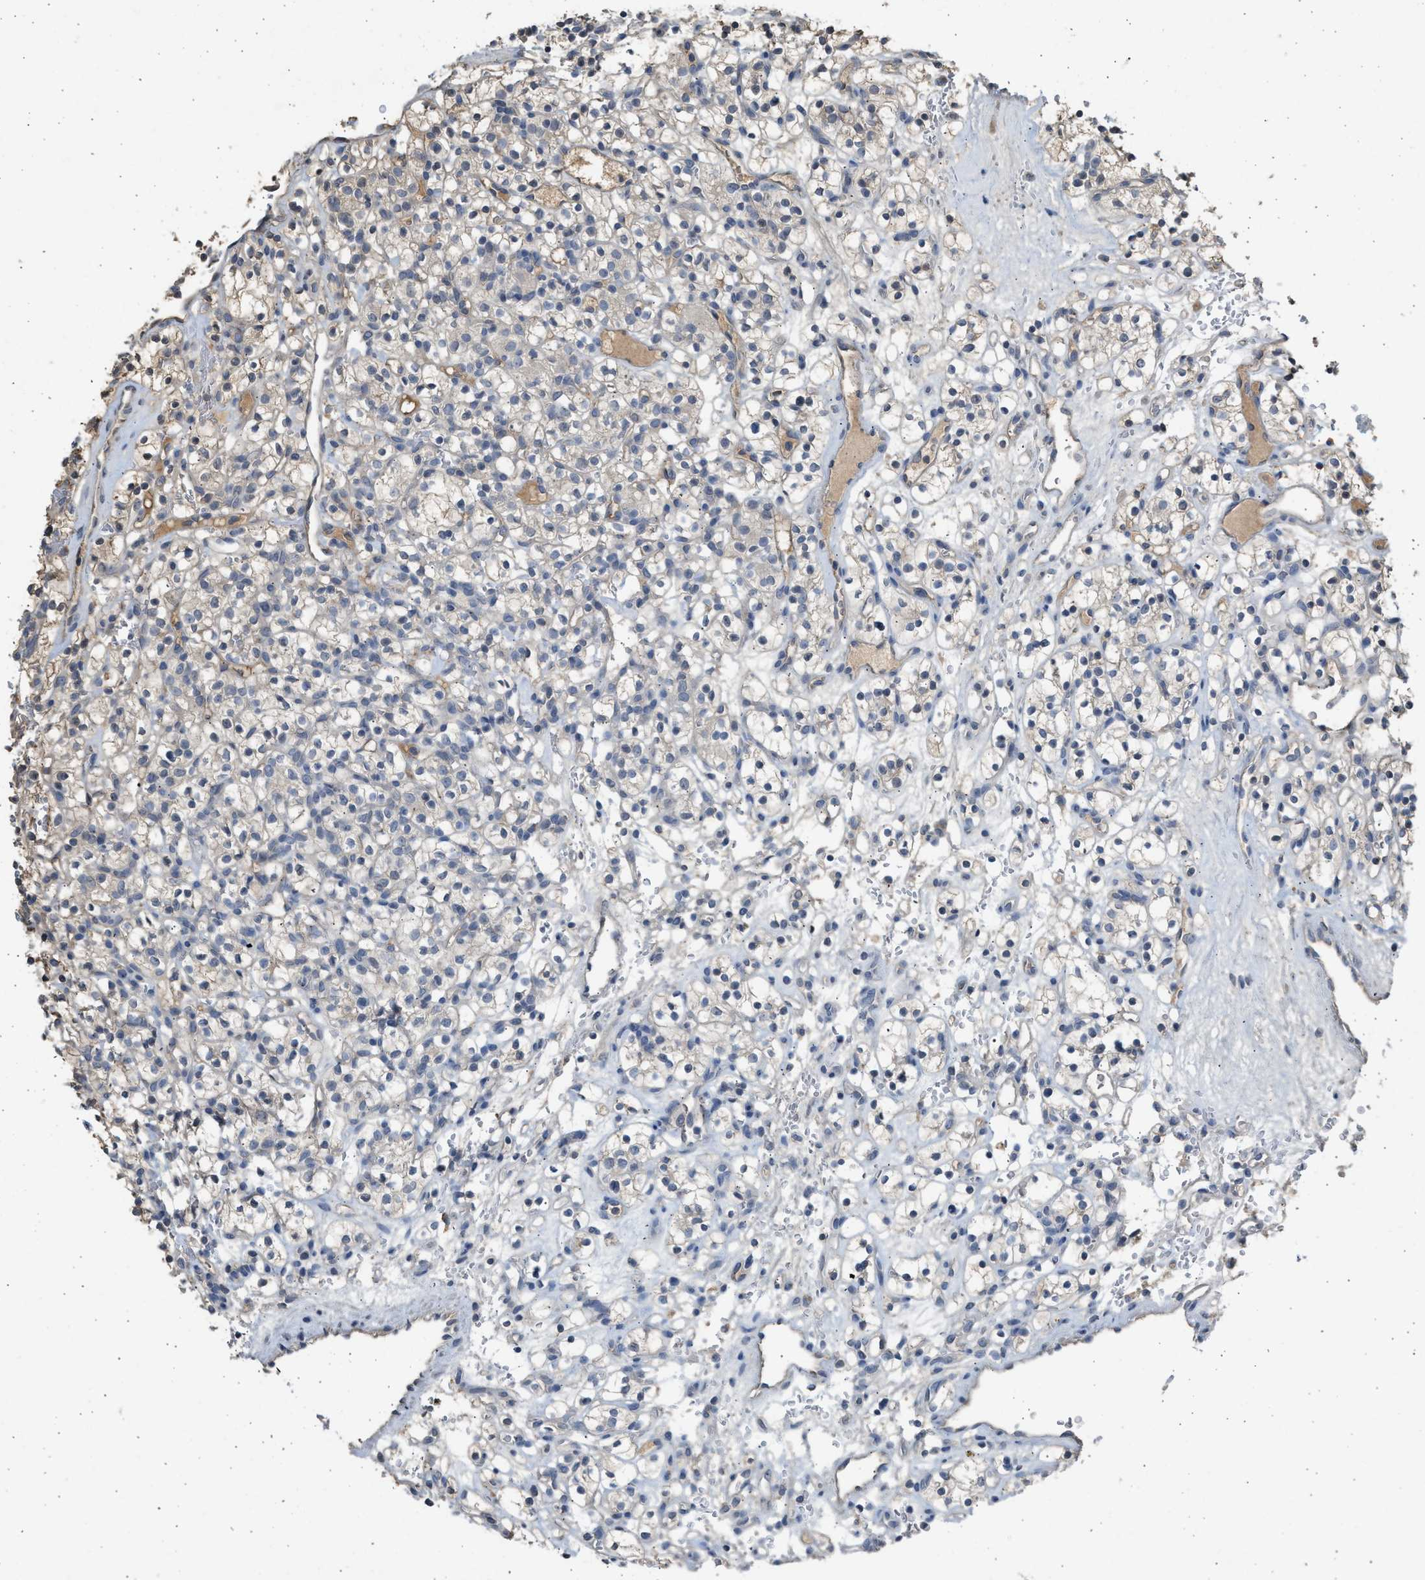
{"staining": {"intensity": "negative", "quantity": "none", "location": "none"}, "tissue": "renal cancer", "cell_type": "Tumor cells", "image_type": "cancer", "snomed": [{"axis": "morphology", "description": "Adenocarcinoma, NOS"}, {"axis": "topography", "description": "Kidney"}], "caption": "A high-resolution histopathology image shows immunohistochemistry (IHC) staining of adenocarcinoma (renal), which shows no significant expression in tumor cells.", "gene": "SULT2A1", "patient": {"sex": "female", "age": 57}}